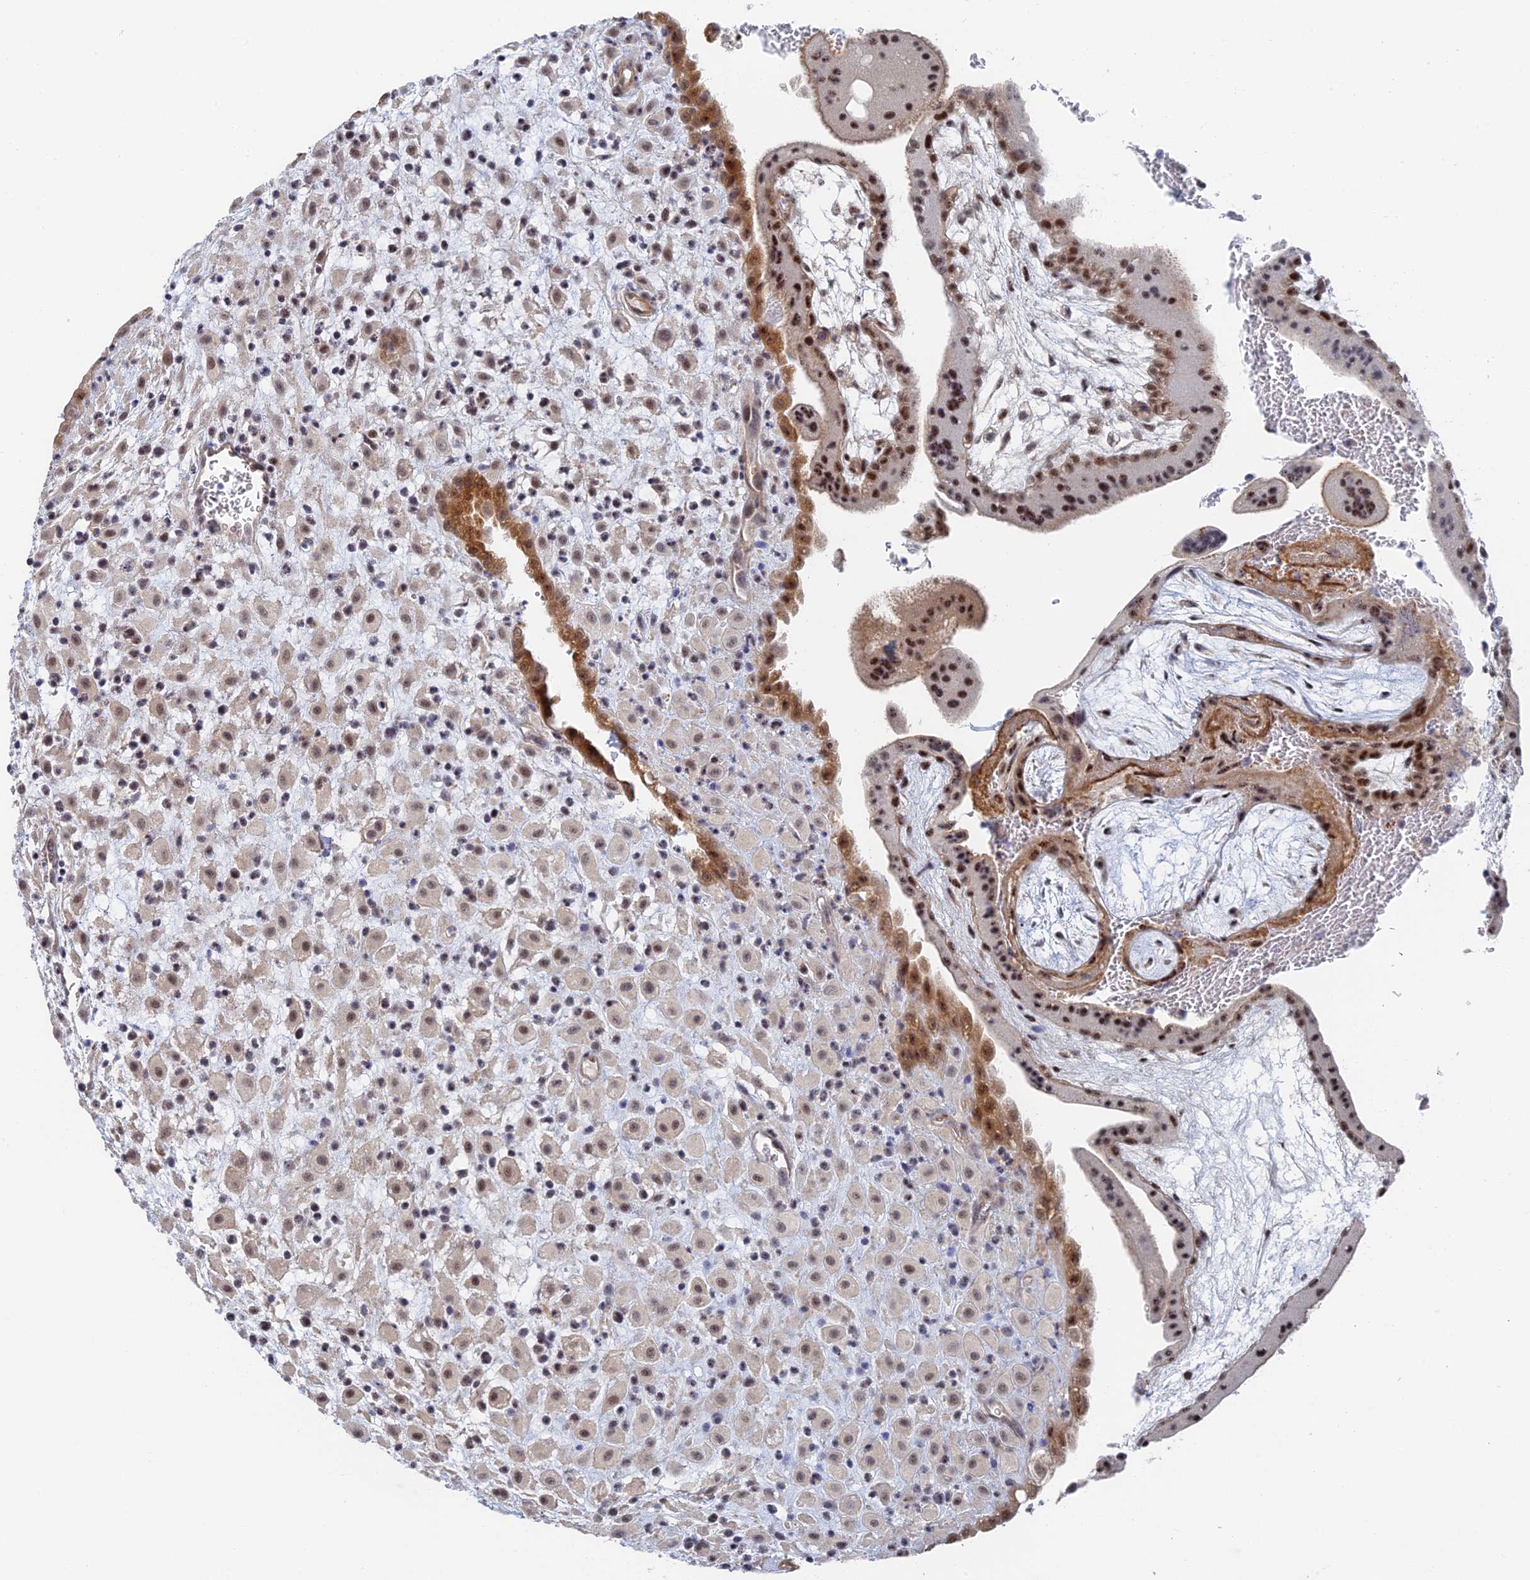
{"staining": {"intensity": "moderate", "quantity": ">75%", "location": "nuclear"}, "tissue": "placenta", "cell_type": "Decidual cells", "image_type": "normal", "snomed": [{"axis": "morphology", "description": "Normal tissue, NOS"}, {"axis": "topography", "description": "Placenta"}], "caption": "Approximately >75% of decidual cells in benign human placenta demonstrate moderate nuclear protein staining as visualized by brown immunohistochemical staining.", "gene": "CFAP92", "patient": {"sex": "female", "age": 35}}